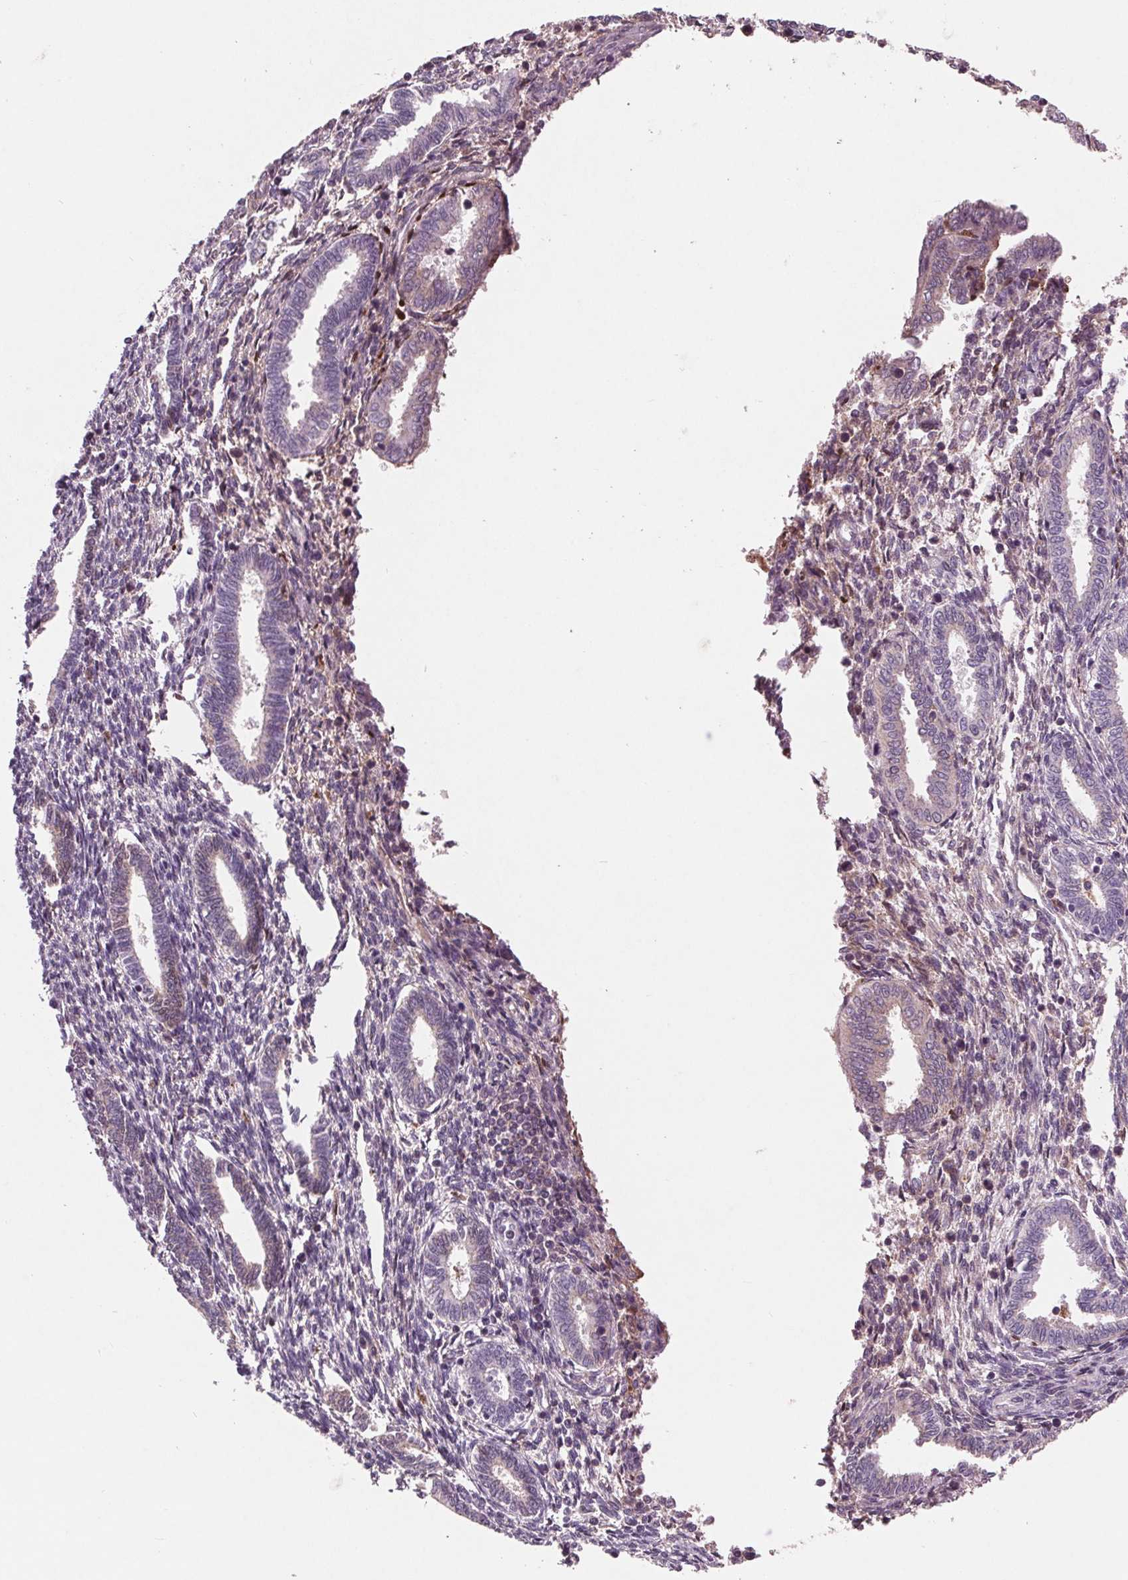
{"staining": {"intensity": "negative", "quantity": "none", "location": "none"}, "tissue": "endometrium", "cell_type": "Cells in endometrial stroma", "image_type": "normal", "snomed": [{"axis": "morphology", "description": "Normal tissue, NOS"}, {"axis": "topography", "description": "Endometrium"}], "caption": "Immunohistochemistry micrograph of benign endometrium: endometrium stained with DAB (3,3'-diaminobenzidine) demonstrates no significant protein staining in cells in endometrial stroma. (DAB IHC, high magnification).", "gene": "C6", "patient": {"sex": "female", "age": 42}}